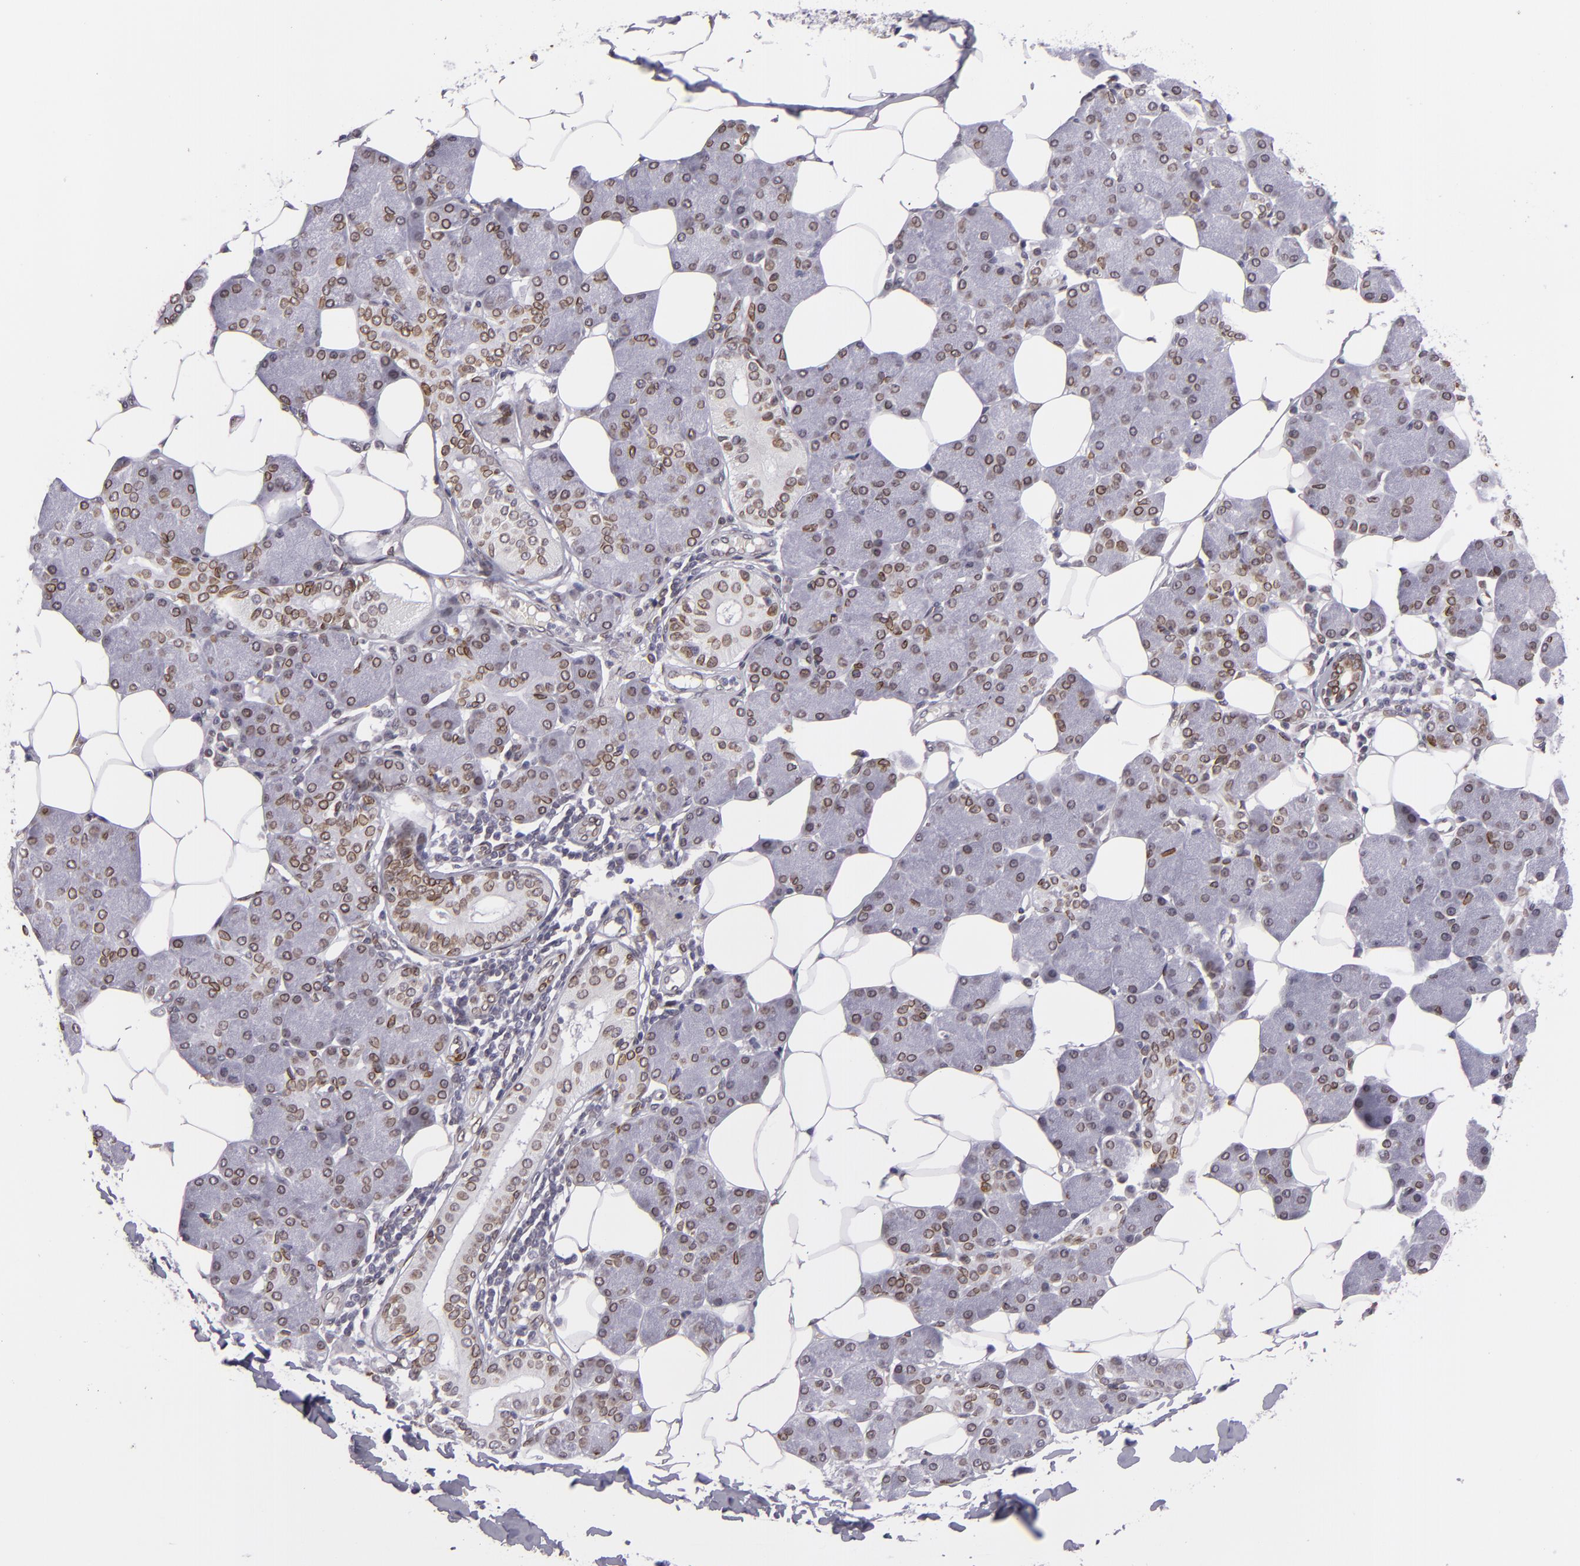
{"staining": {"intensity": "moderate", "quantity": ">75%", "location": "nuclear"}, "tissue": "salivary gland", "cell_type": "Glandular cells", "image_type": "normal", "snomed": [{"axis": "morphology", "description": "Normal tissue, NOS"}, {"axis": "morphology", "description": "Adenoma, NOS"}, {"axis": "topography", "description": "Salivary gland"}], "caption": "Brown immunohistochemical staining in unremarkable human salivary gland exhibits moderate nuclear staining in approximately >75% of glandular cells.", "gene": "EMD", "patient": {"sex": "female", "age": 32}}